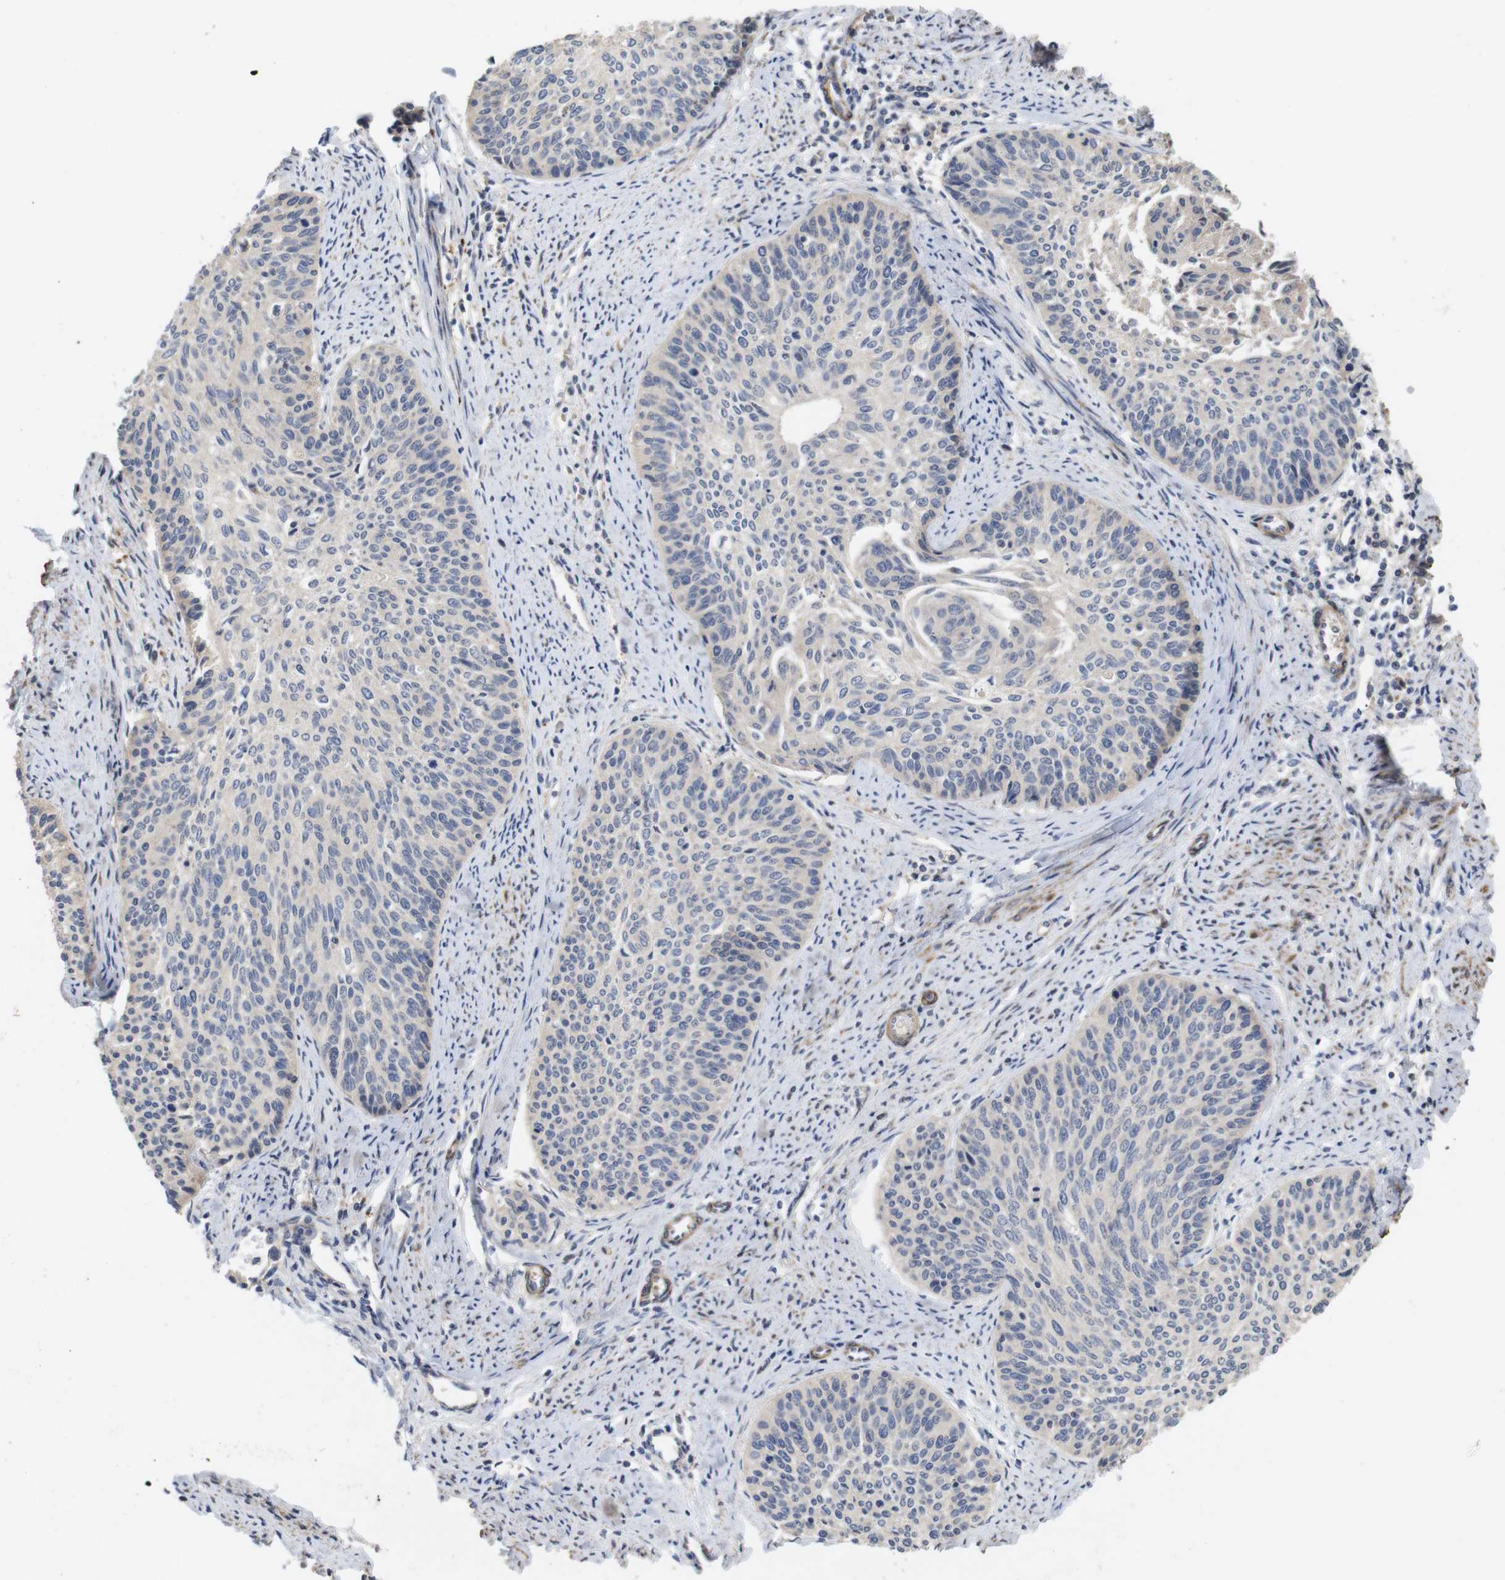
{"staining": {"intensity": "negative", "quantity": "none", "location": "none"}, "tissue": "cervical cancer", "cell_type": "Tumor cells", "image_type": "cancer", "snomed": [{"axis": "morphology", "description": "Squamous cell carcinoma, NOS"}, {"axis": "topography", "description": "Cervix"}], "caption": "Tumor cells are negative for brown protein staining in cervical squamous cell carcinoma. The staining was performed using DAB (3,3'-diaminobenzidine) to visualize the protein expression in brown, while the nuclei were stained in blue with hematoxylin (Magnification: 20x).", "gene": "SPRY3", "patient": {"sex": "female", "age": 55}}